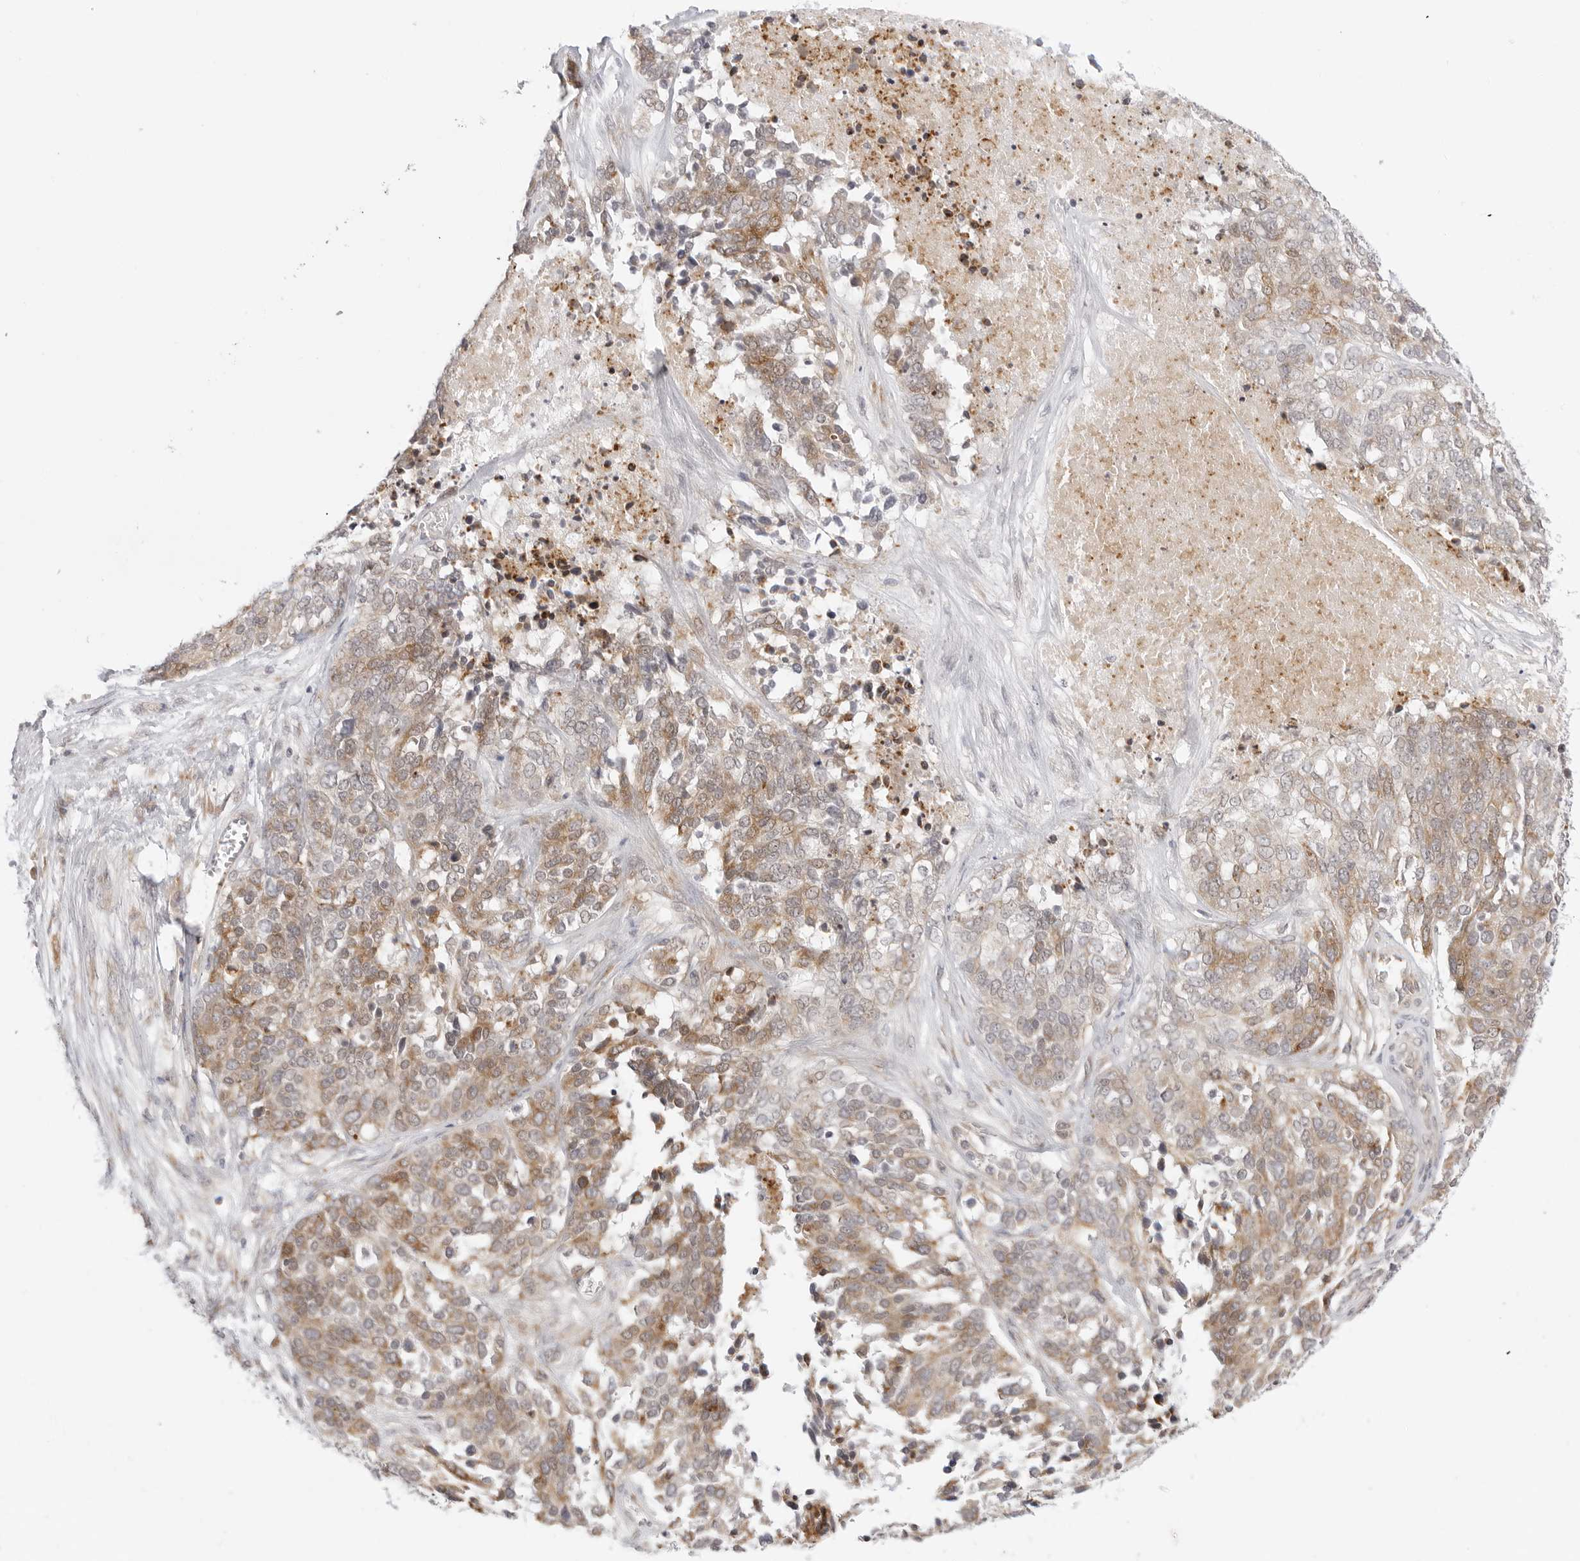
{"staining": {"intensity": "moderate", "quantity": ">75%", "location": "cytoplasmic/membranous"}, "tissue": "ovarian cancer", "cell_type": "Tumor cells", "image_type": "cancer", "snomed": [{"axis": "morphology", "description": "Cystadenocarcinoma, serous, NOS"}, {"axis": "topography", "description": "Ovary"}], "caption": "Ovarian serous cystadenocarcinoma stained for a protein (brown) demonstrates moderate cytoplasmic/membranous positive staining in about >75% of tumor cells.", "gene": "TCP1", "patient": {"sex": "female", "age": 44}}